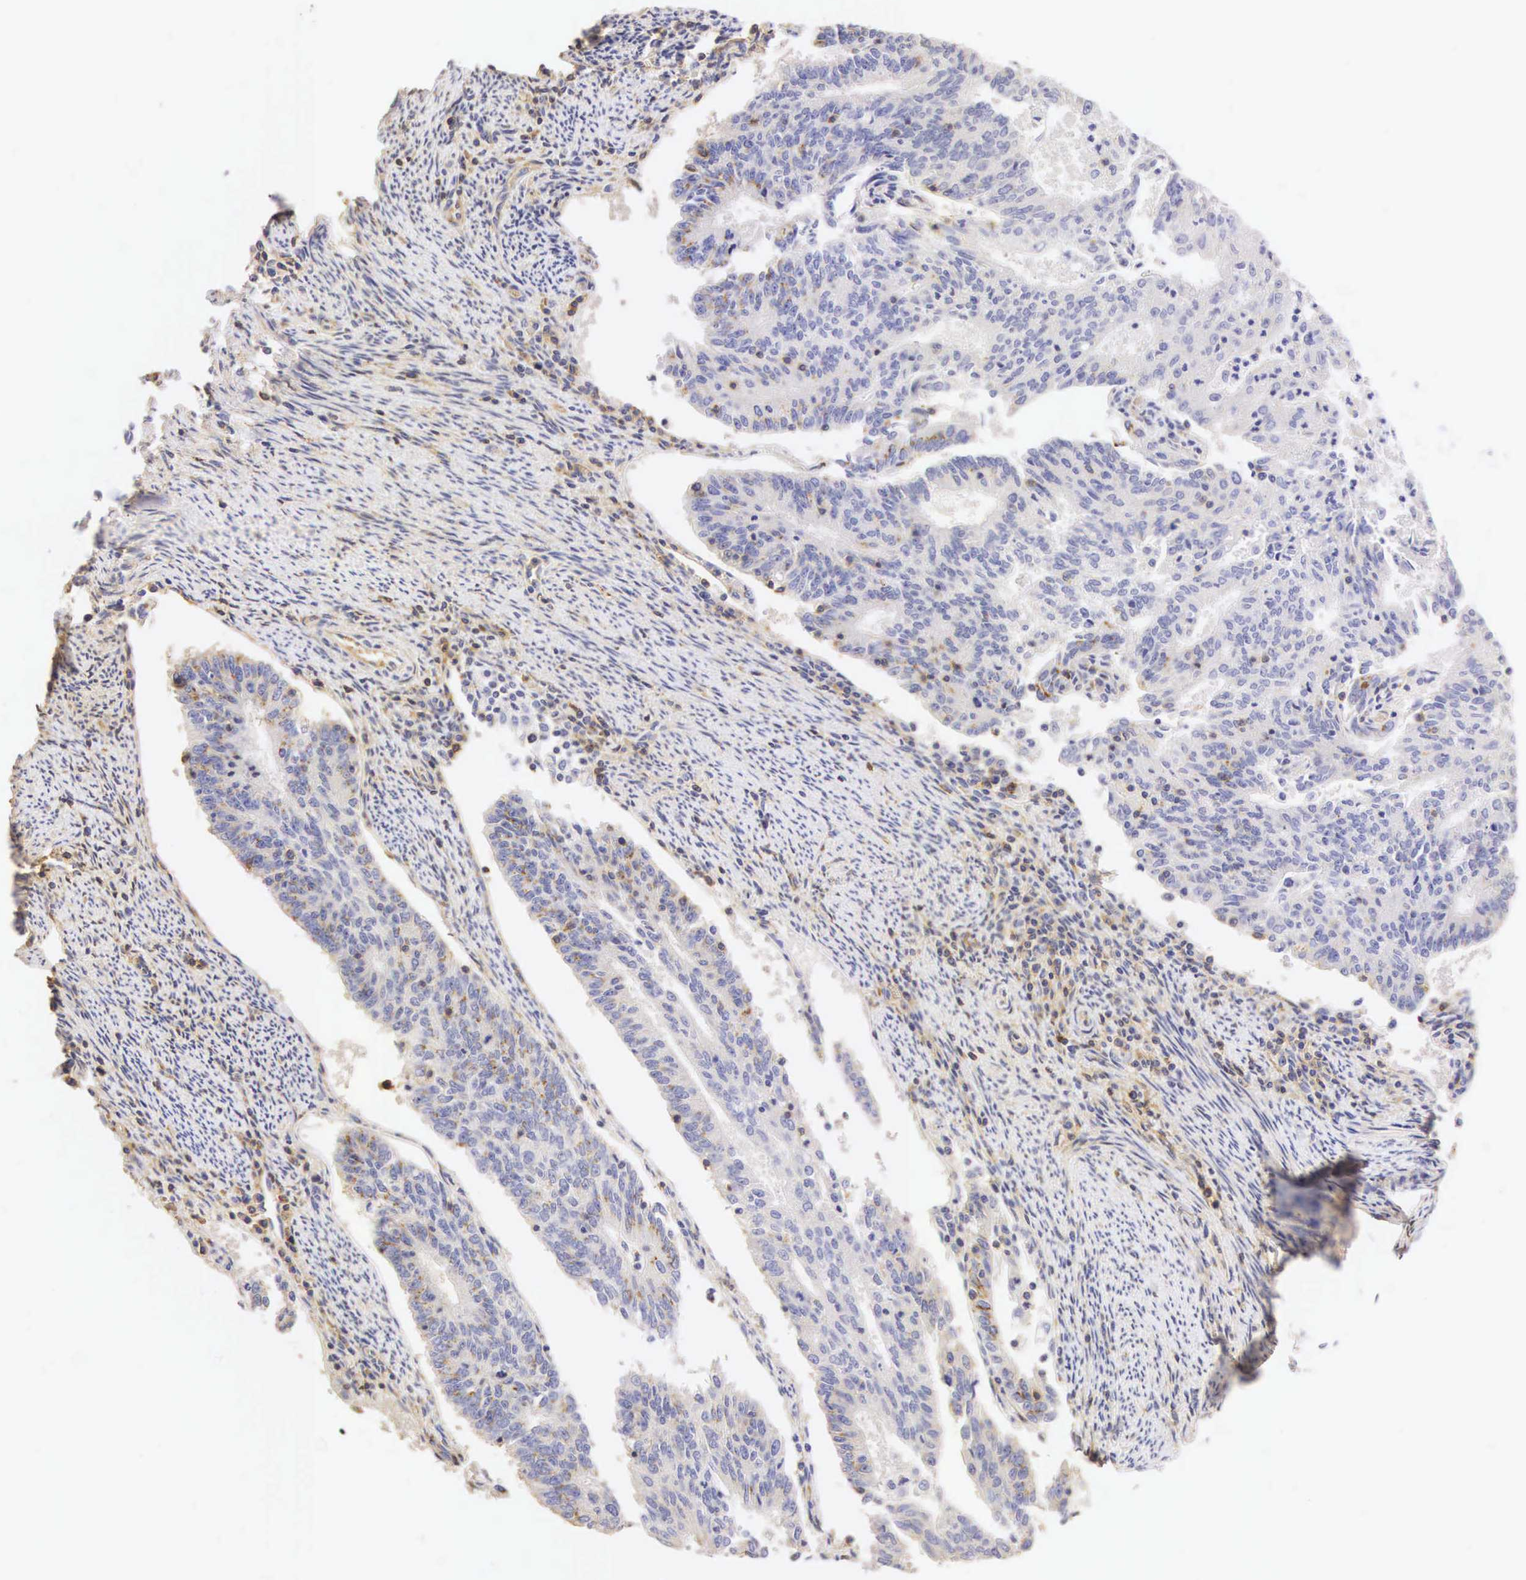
{"staining": {"intensity": "negative", "quantity": "none", "location": "none"}, "tissue": "endometrial cancer", "cell_type": "Tumor cells", "image_type": "cancer", "snomed": [{"axis": "morphology", "description": "Adenocarcinoma, NOS"}, {"axis": "topography", "description": "Endometrium"}], "caption": "Photomicrograph shows no protein positivity in tumor cells of endometrial cancer (adenocarcinoma) tissue.", "gene": "CD99", "patient": {"sex": "female", "age": 56}}